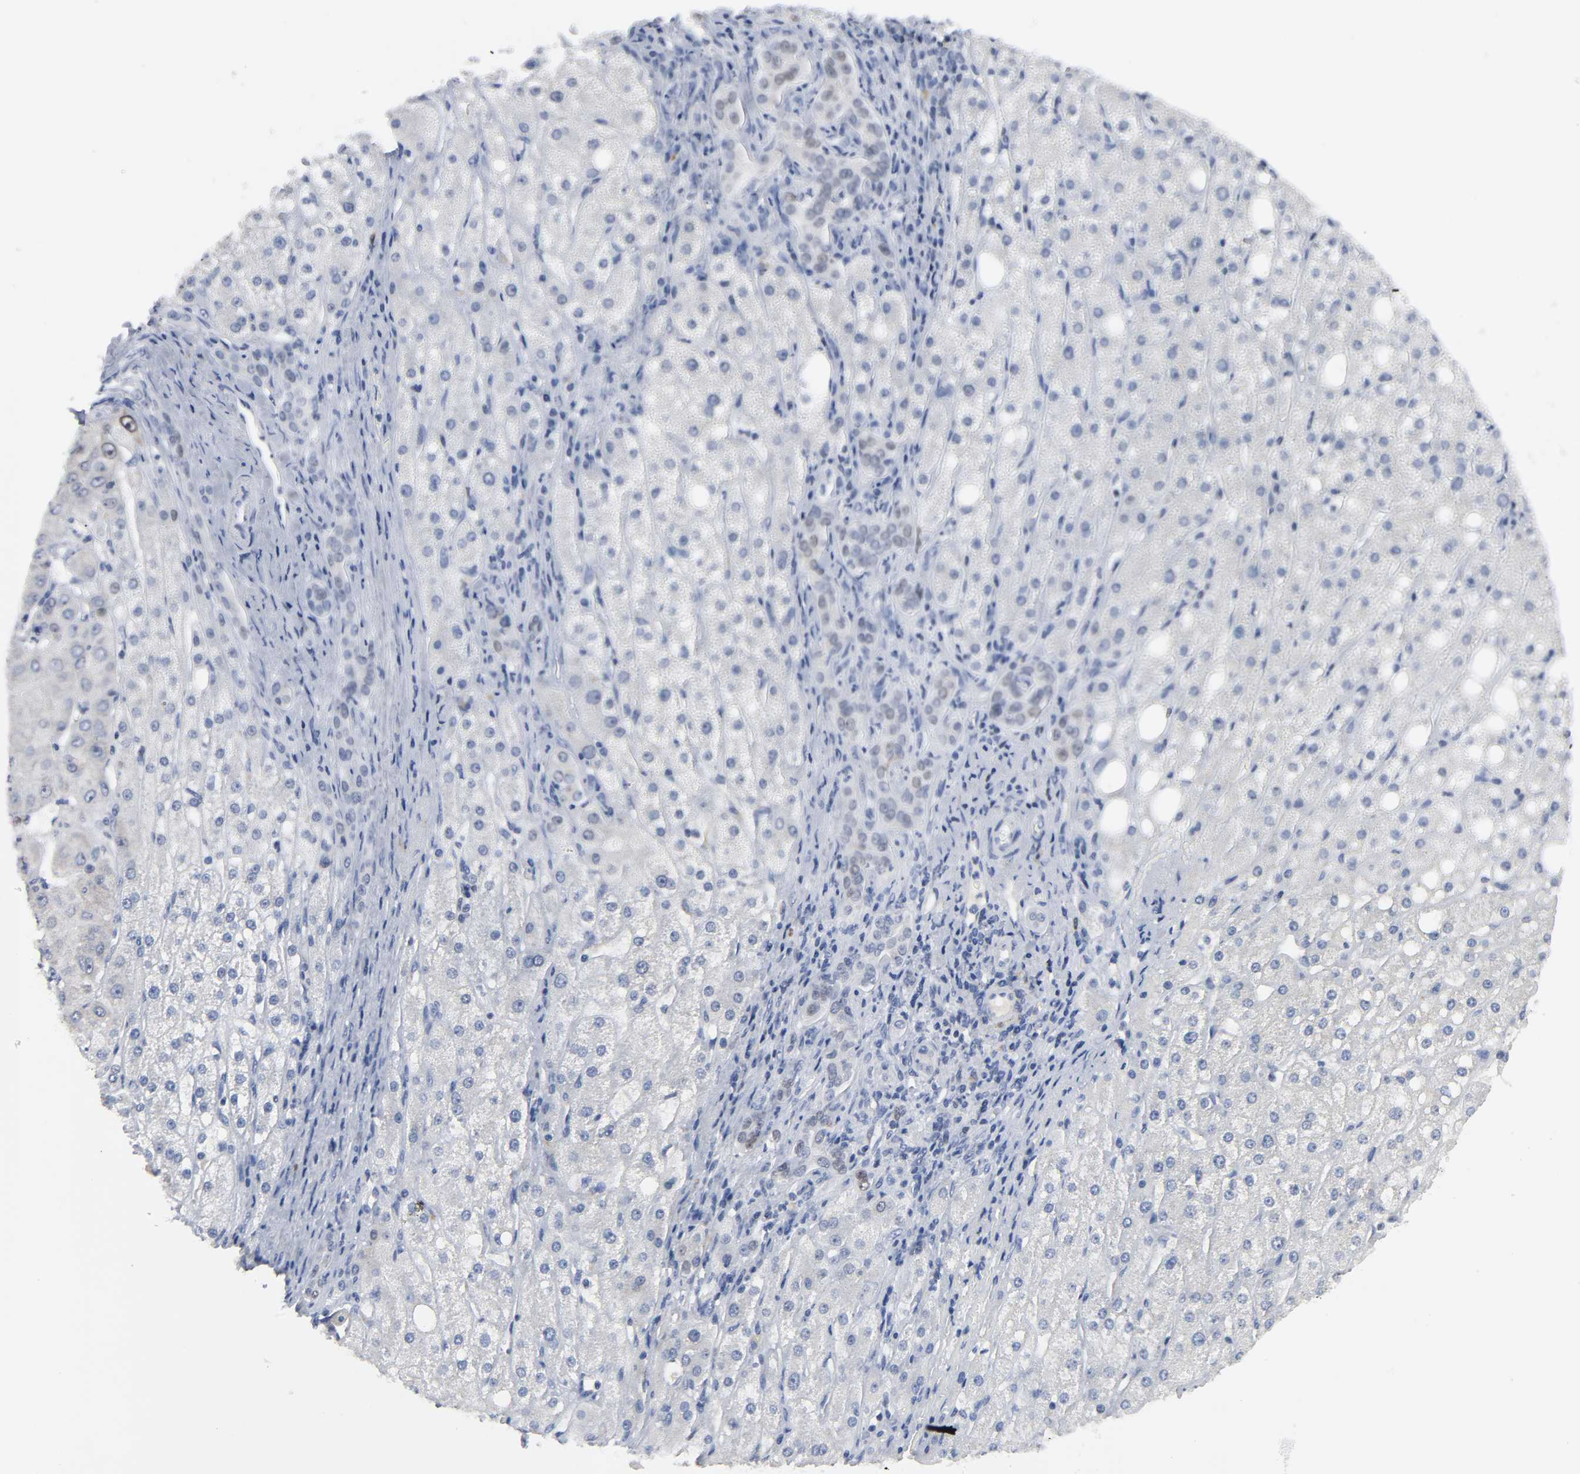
{"staining": {"intensity": "weak", "quantity": "<25%", "location": "nuclear"}, "tissue": "liver cancer", "cell_type": "Tumor cells", "image_type": "cancer", "snomed": [{"axis": "morphology", "description": "Carcinoma, Hepatocellular, NOS"}, {"axis": "topography", "description": "Liver"}], "caption": "Protein analysis of hepatocellular carcinoma (liver) demonstrates no significant staining in tumor cells.", "gene": "WEE1", "patient": {"sex": "male", "age": 80}}